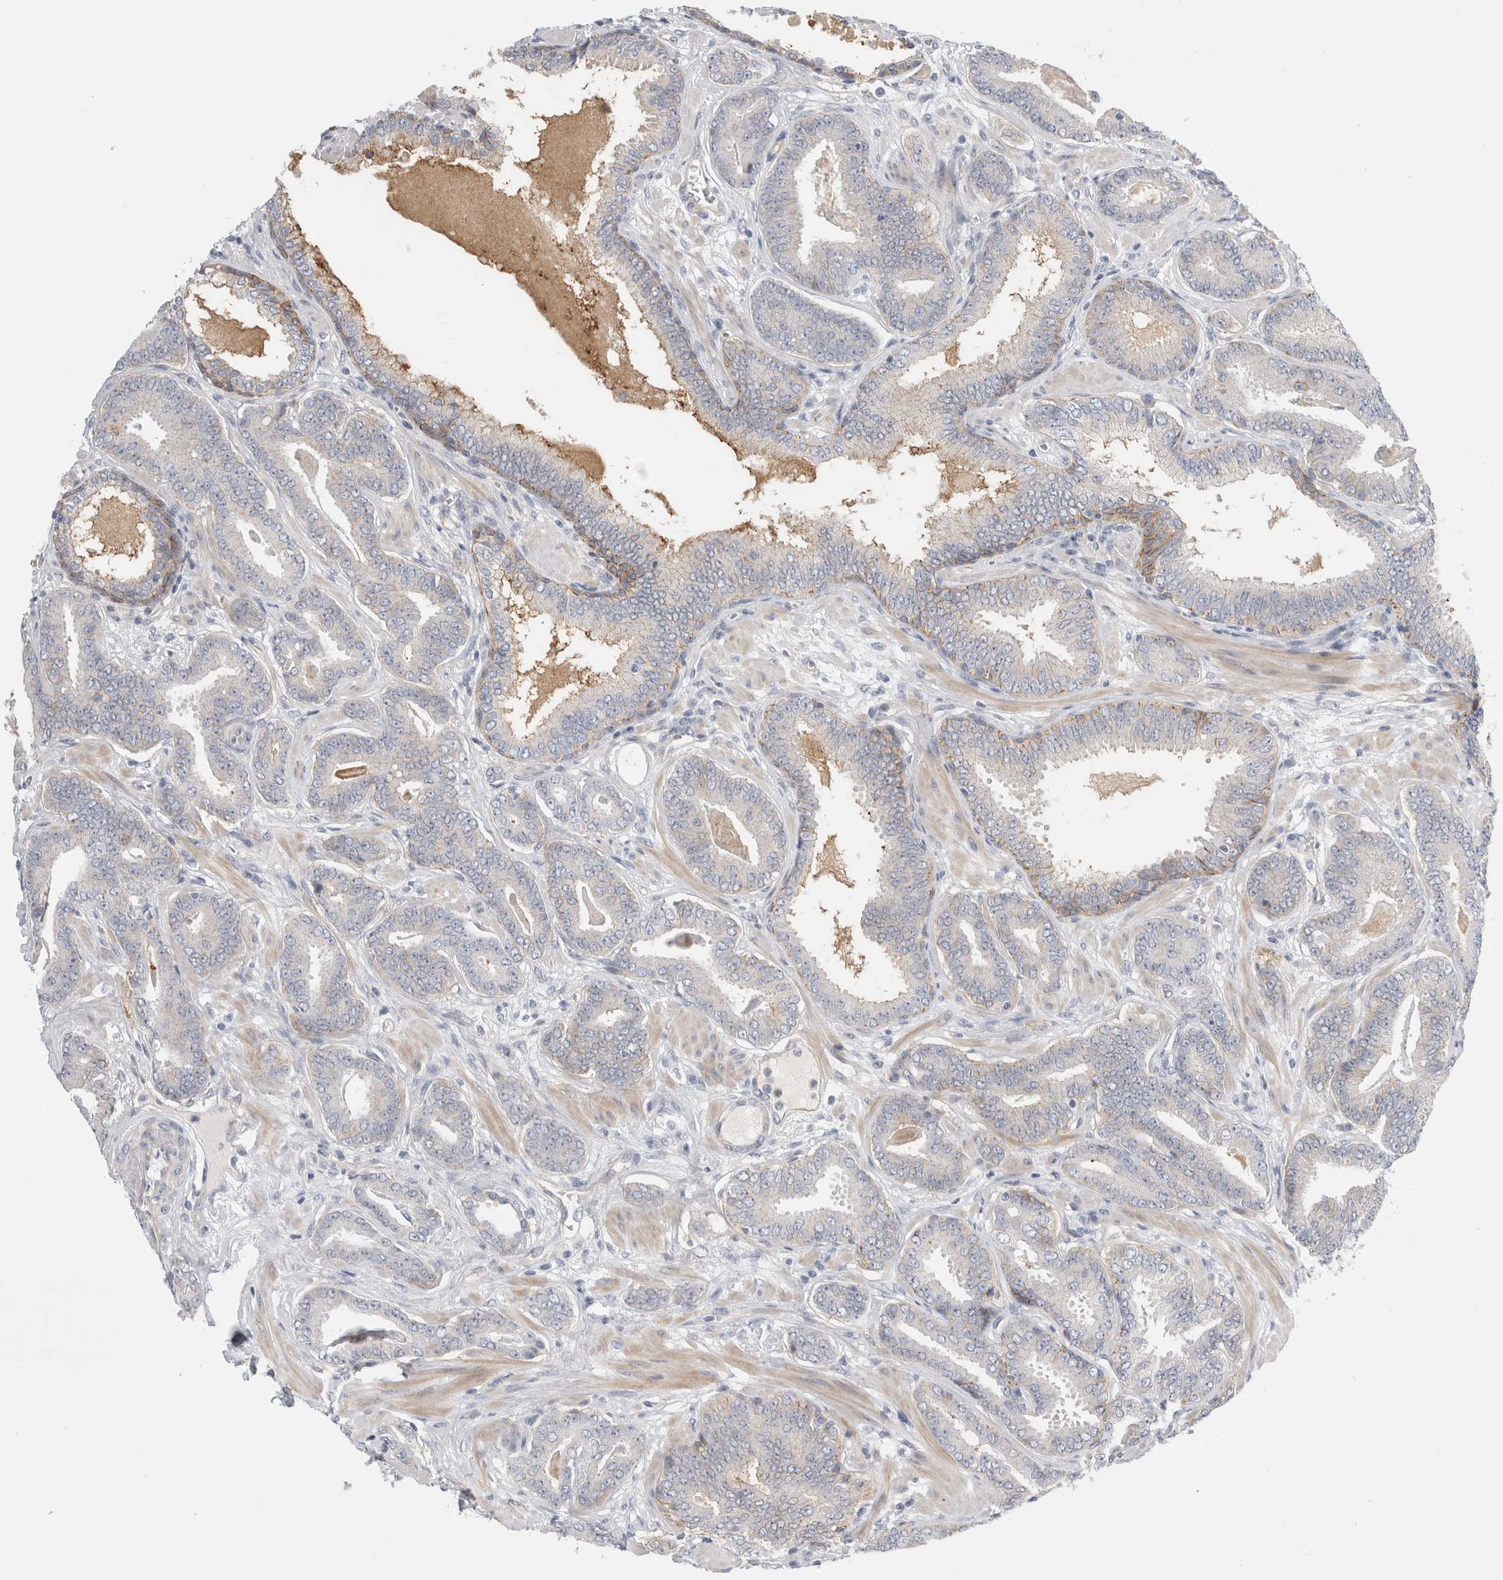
{"staining": {"intensity": "negative", "quantity": "none", "location": "none"}, "tissue": "prostate cancer", "cell_type": "Tumor cells", "image_type": "cancer", "snomed": [{"axis": "morphology", "description": "Adenocarcinoma, Low grade"}, {"axis": "topography", "description": "Prostate"}], "caption": "A histopathology image of prostate cancer (adenocarcinoma (low-grade)) stained for a protein demonstrates no brown staining in tumor cells.", "gene": "VANGL1", "patient": {"sex": "male", "age": 62}}